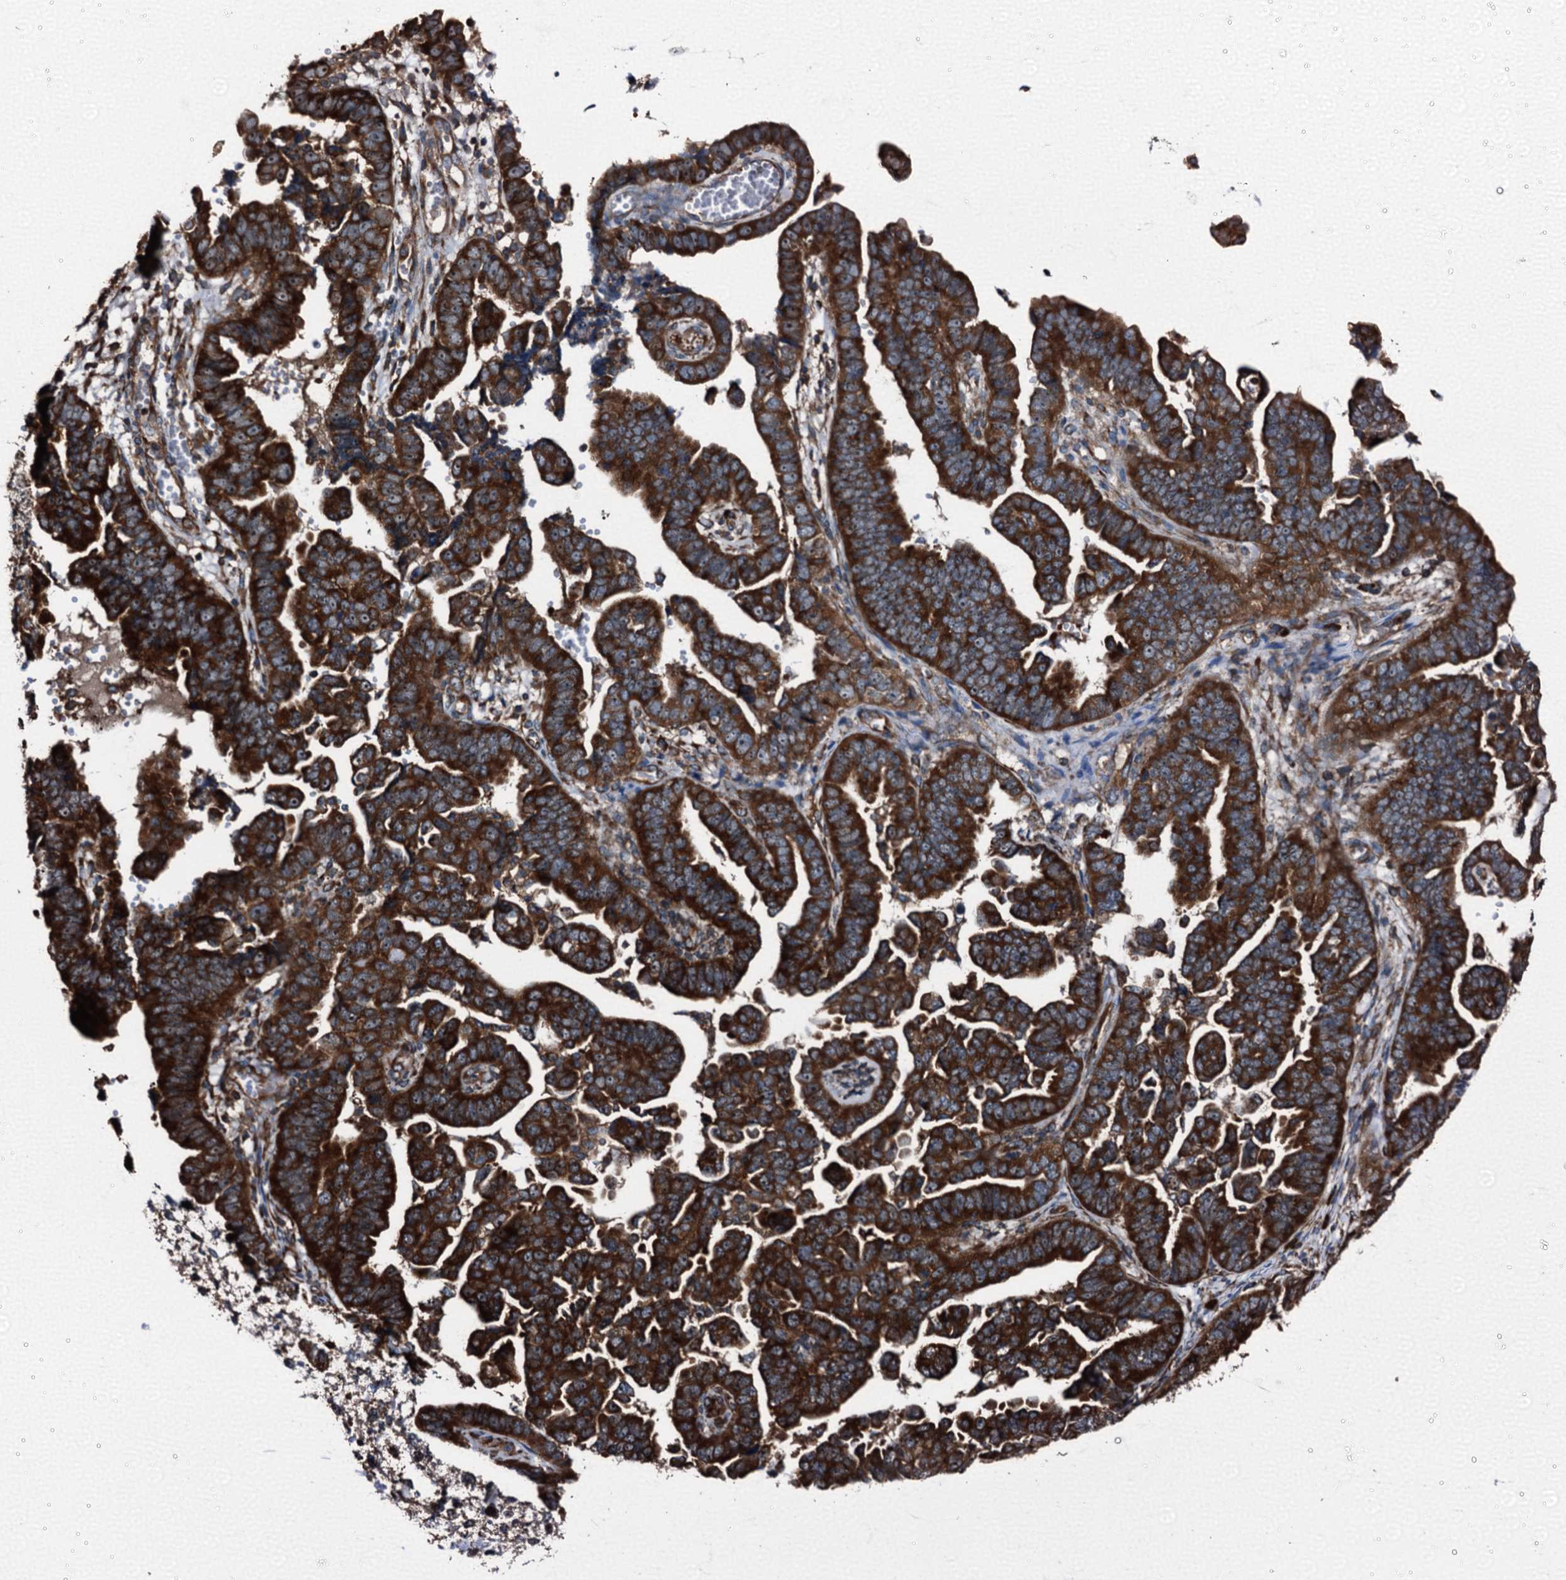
{"staining": {"intensity": "strong", "quantity": ">75%", "location": "cytoplasmic/membranous"}, "tissue": "endometrial cancer", "cell_type": "Tumor cells", "image_type": "cancer", "snomed": [{"axis": "morphology", "description": "Adenocarcinoma, NOS"}, {"axis": "topography", "description": "Endometrium"}], "caption": "IHC staining of adenocarcinoma (endometrial), which shows high levels of strong cytoplasmic/membranous staining in about >75% of tumor cells indicating strong cytoplasmic/membranous protein expression. The staining was performed using DAB (brown) for protein detection and nuclei were counterstained in hematoxylin (blue).", "gene": "ATP2C1", "patient": {"sex": "female", "age": 75}}